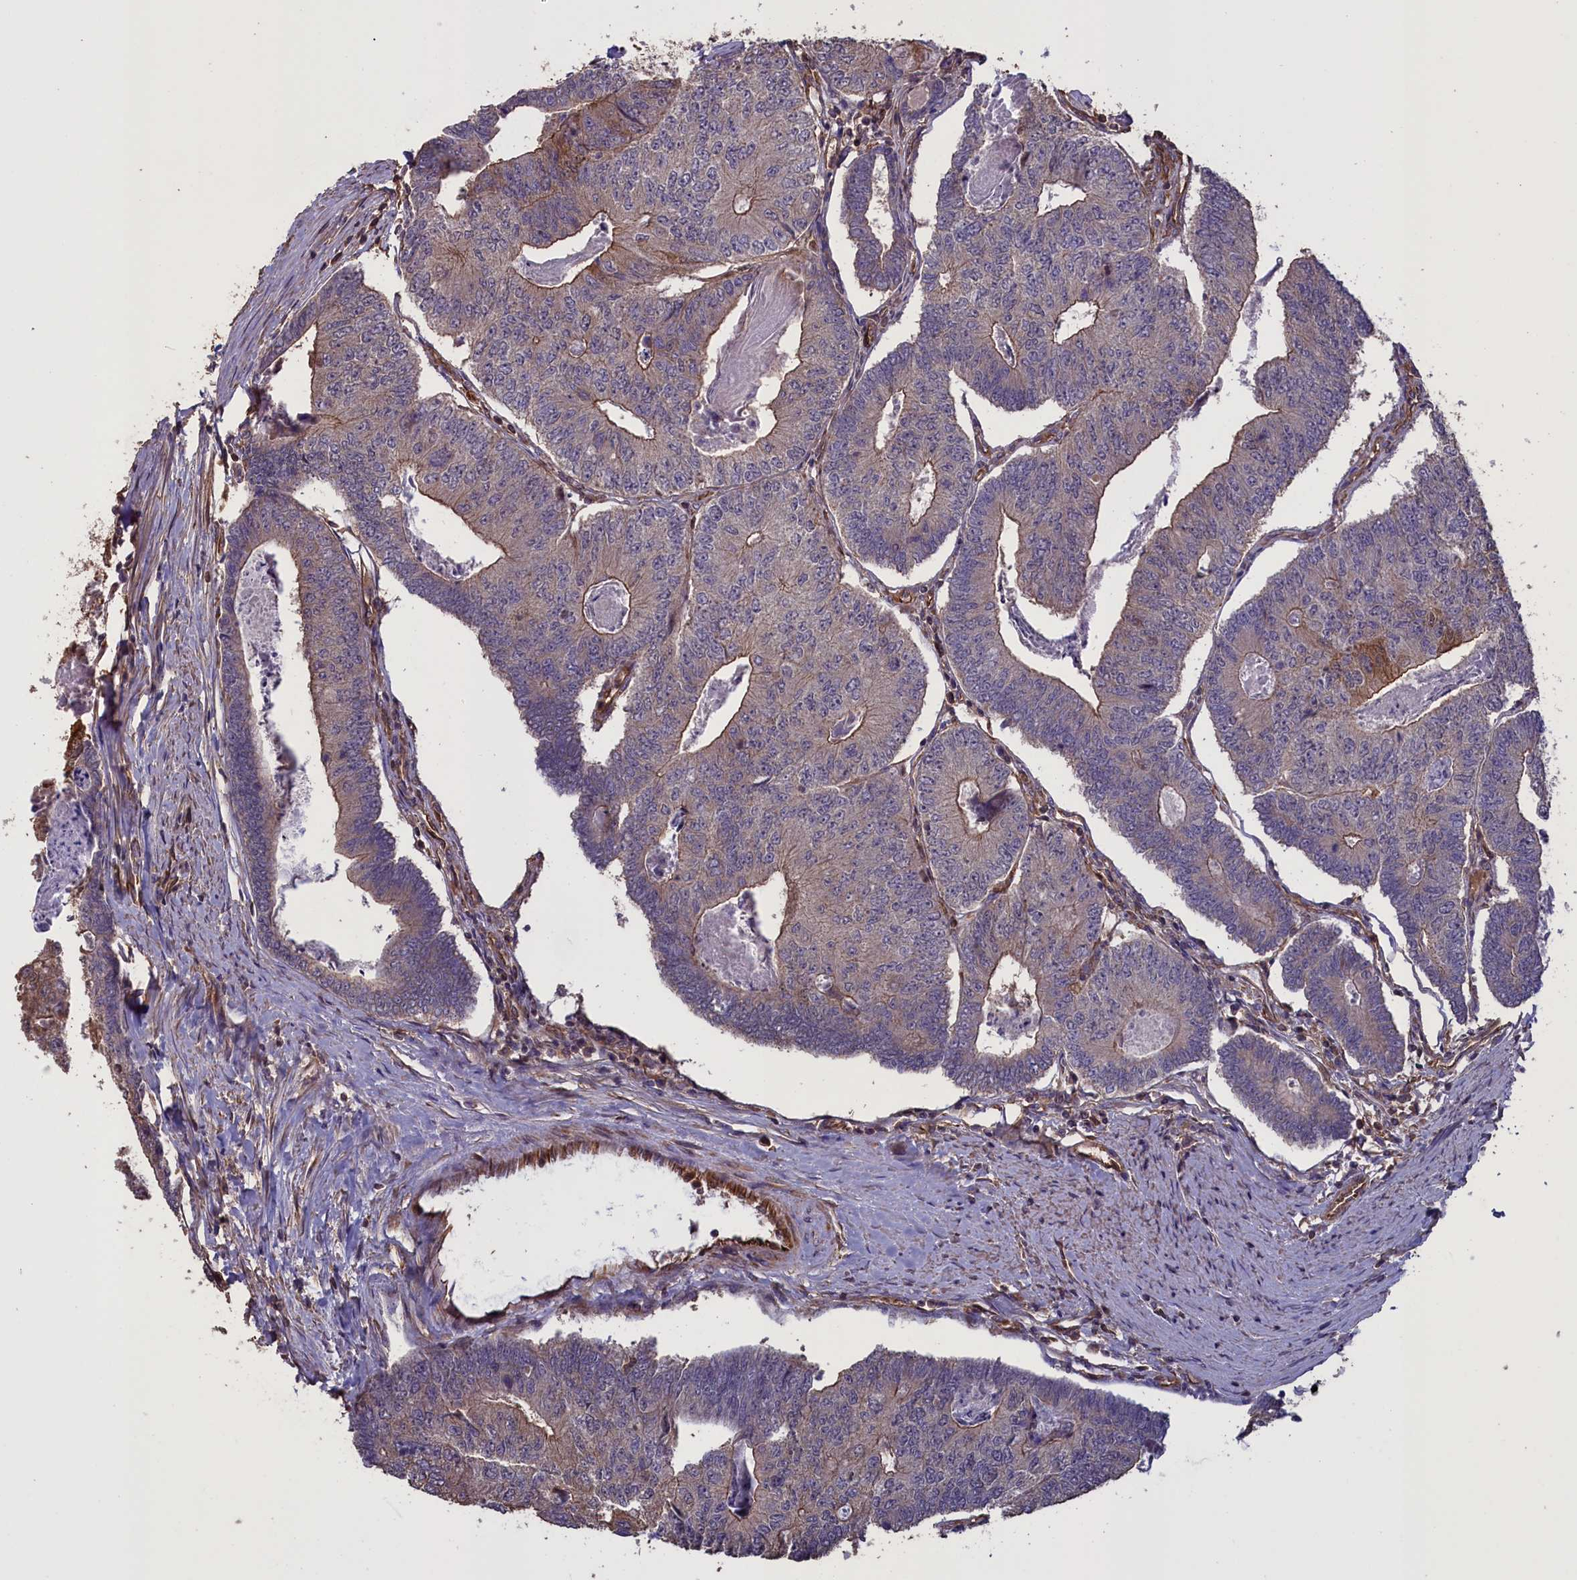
{"staining": {"intensity": "moderate", "quantity": "25%-75%", "location": "cytoplasmic/membranous"}, "tissue": "colorectal cancer", "cell_type": "Tumor cells", "image_type": "cancer", "snomed": [{"axis": "morphology", "description": "Adenocarcinoma, NOS"}, {"axis": "topography", "description": "Colon"}], "caption": "Human colorectal adenocarcinoma stained with a brown dye demonstrates moderate cytoplasmic/membranous positive staining in about 25%-75% of tumor cells.", "gene": "DAPK3", "patient": {"sex": "female", "age": 67}}